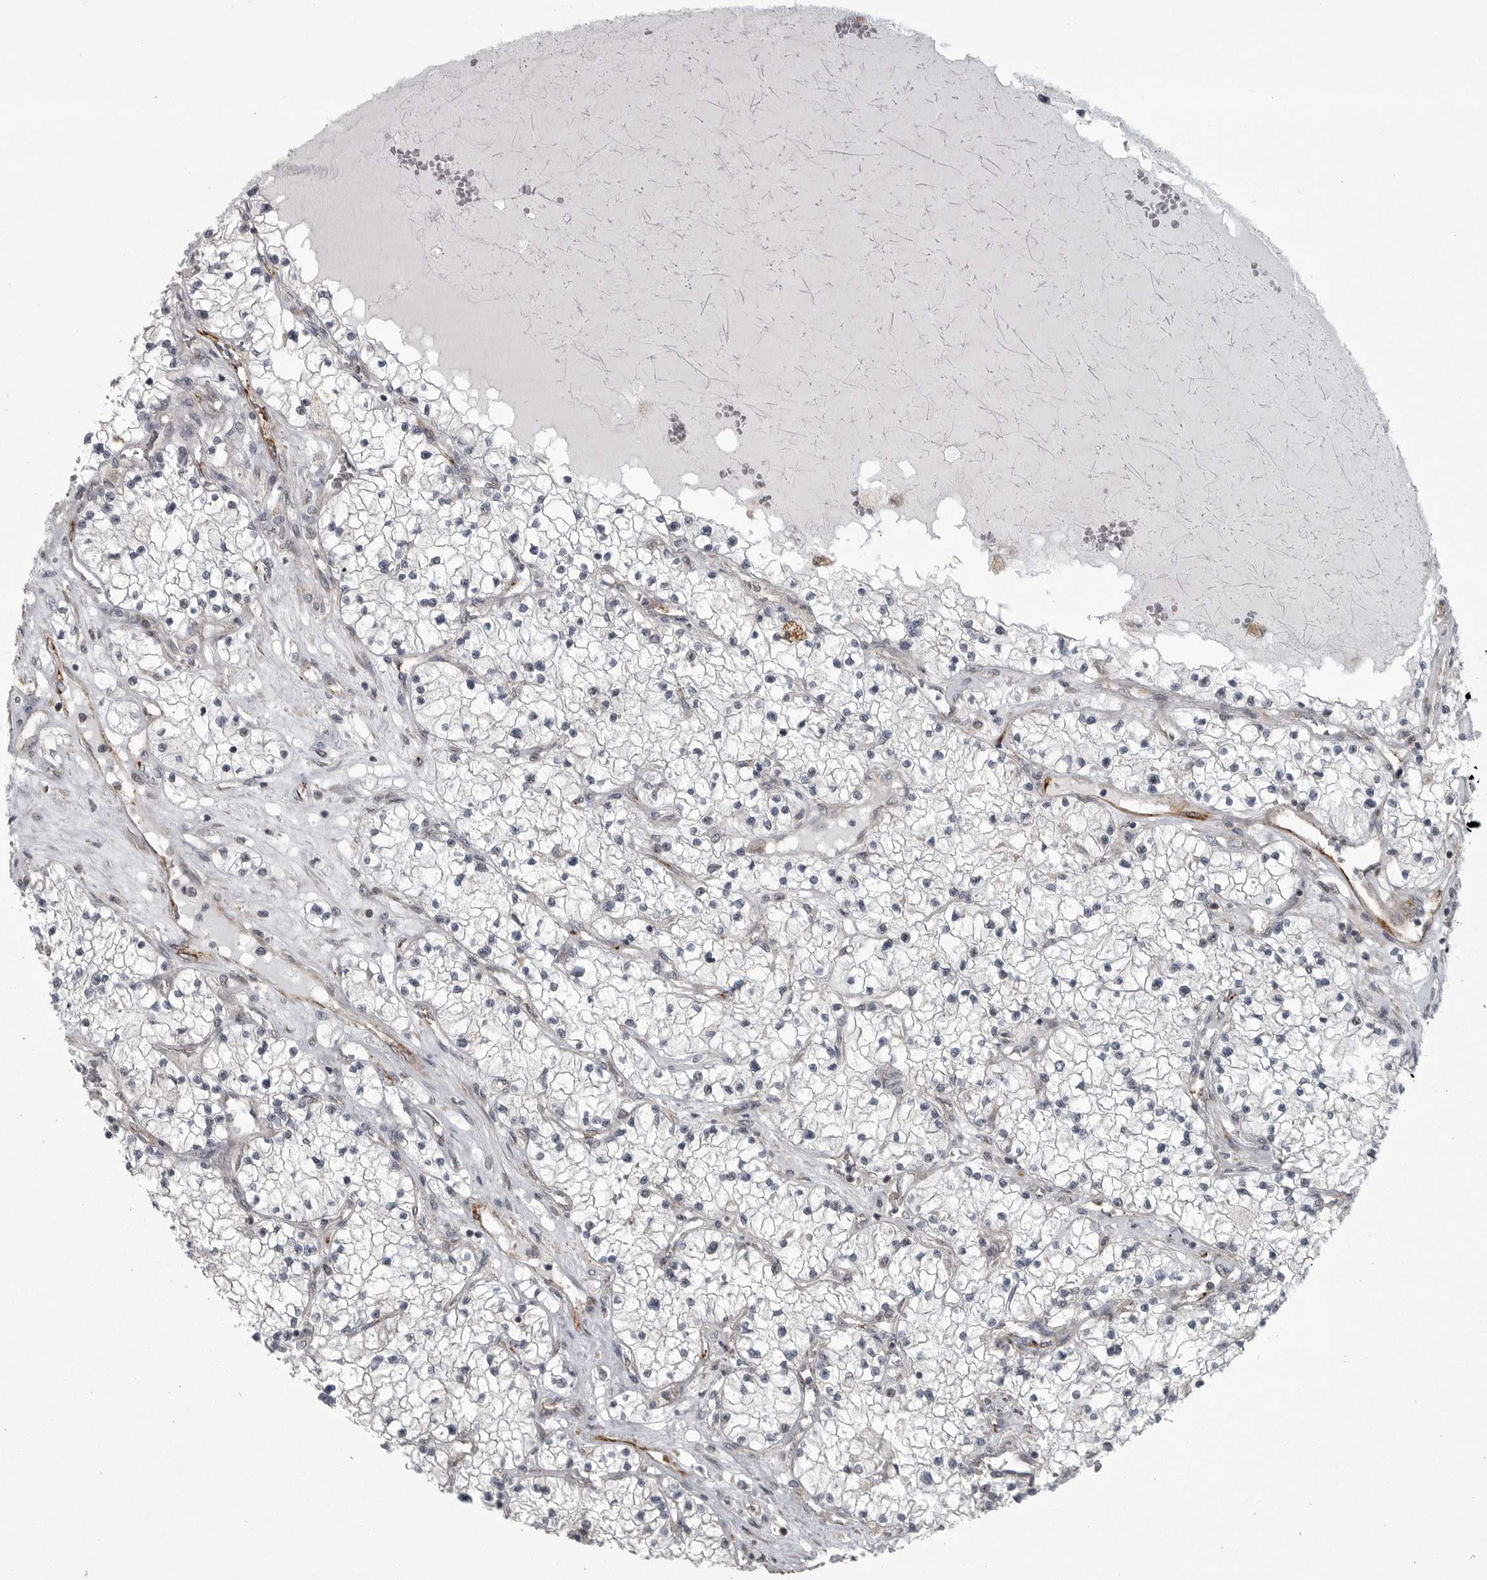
{"staining": {"intensity": "negative", "quantity": "none", "location": "none"}, "tissue": "renal cancer", "cell_type": "Tumor cells", "image_type": "cancer", "snomed": [{"axis": "morphology", "description": "Normal tissue, NOS"}, {"axis": "morphology", "description": "Adenocarcinoma, NOS"}, {"axis": "topography", "description": "Kidney"}], "caption": "Tumor cells are negative for protein expression in human renal adenocarcinoma.", "gene": "PPP1R9A", "patient": {"sex": "male", "age": 68}}